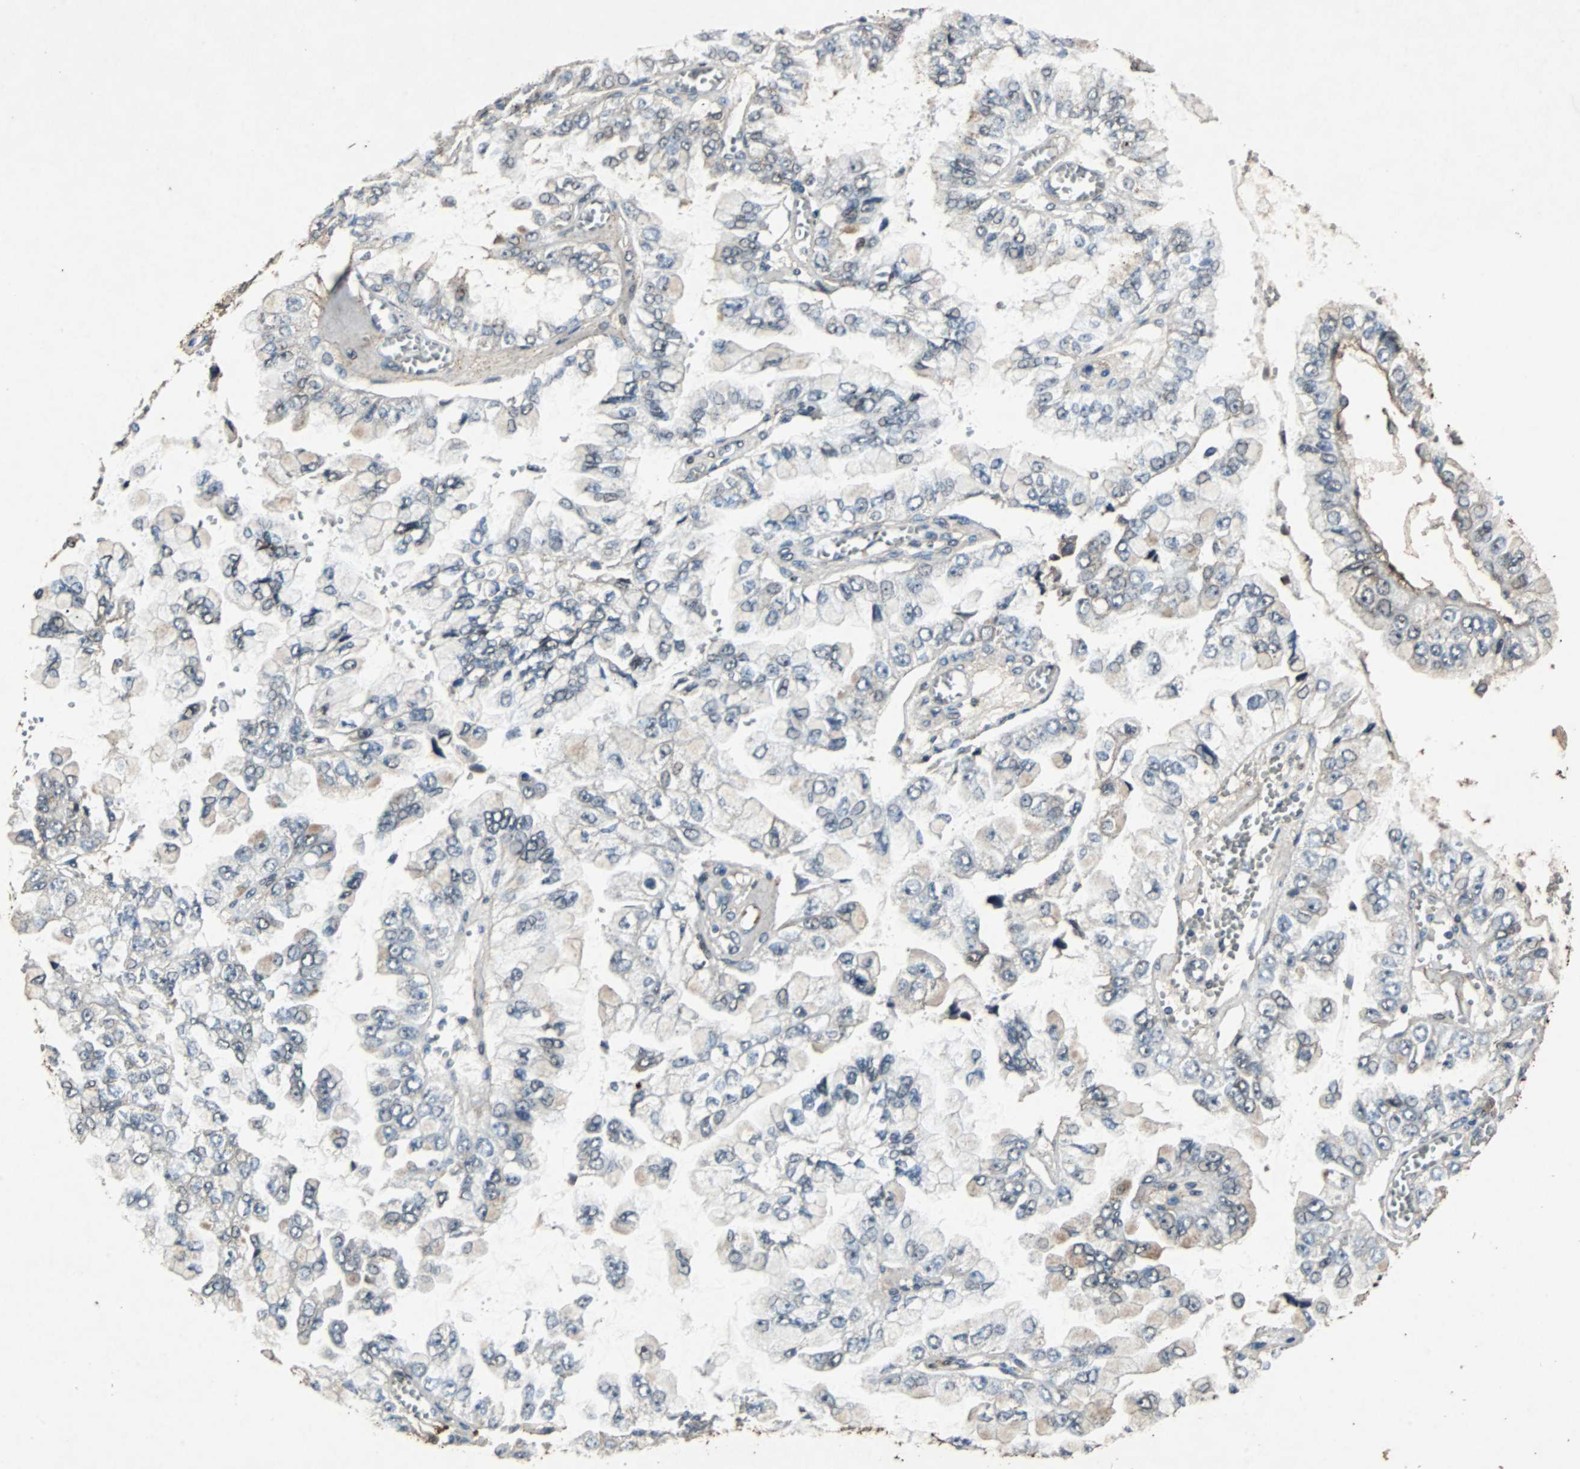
{"staining": {"intensity": "moderate", "quantity": "25%-75%", "location": "cytoplasmic/membranous"}, "tissue": "liver cancer", "cell_type": "Tumor cells", "image_type": "cancer", "snomed": [{"axis": "morphology", "description": "Cholangiocarcinoma"}, {"axis": "topography", "description": "Liver"}], "caption": "This micrograph displays cholangiocarcinoma (liver) stained with immunohistochemistry (IHC) to label a protein in brown. The cytoplasmic/membranous of tumor cells show moderate positivity for the protein. Nuclei are counter-stained blue.", "gene": "NAA10", "patient": {"sex": "female", "age": 79}}